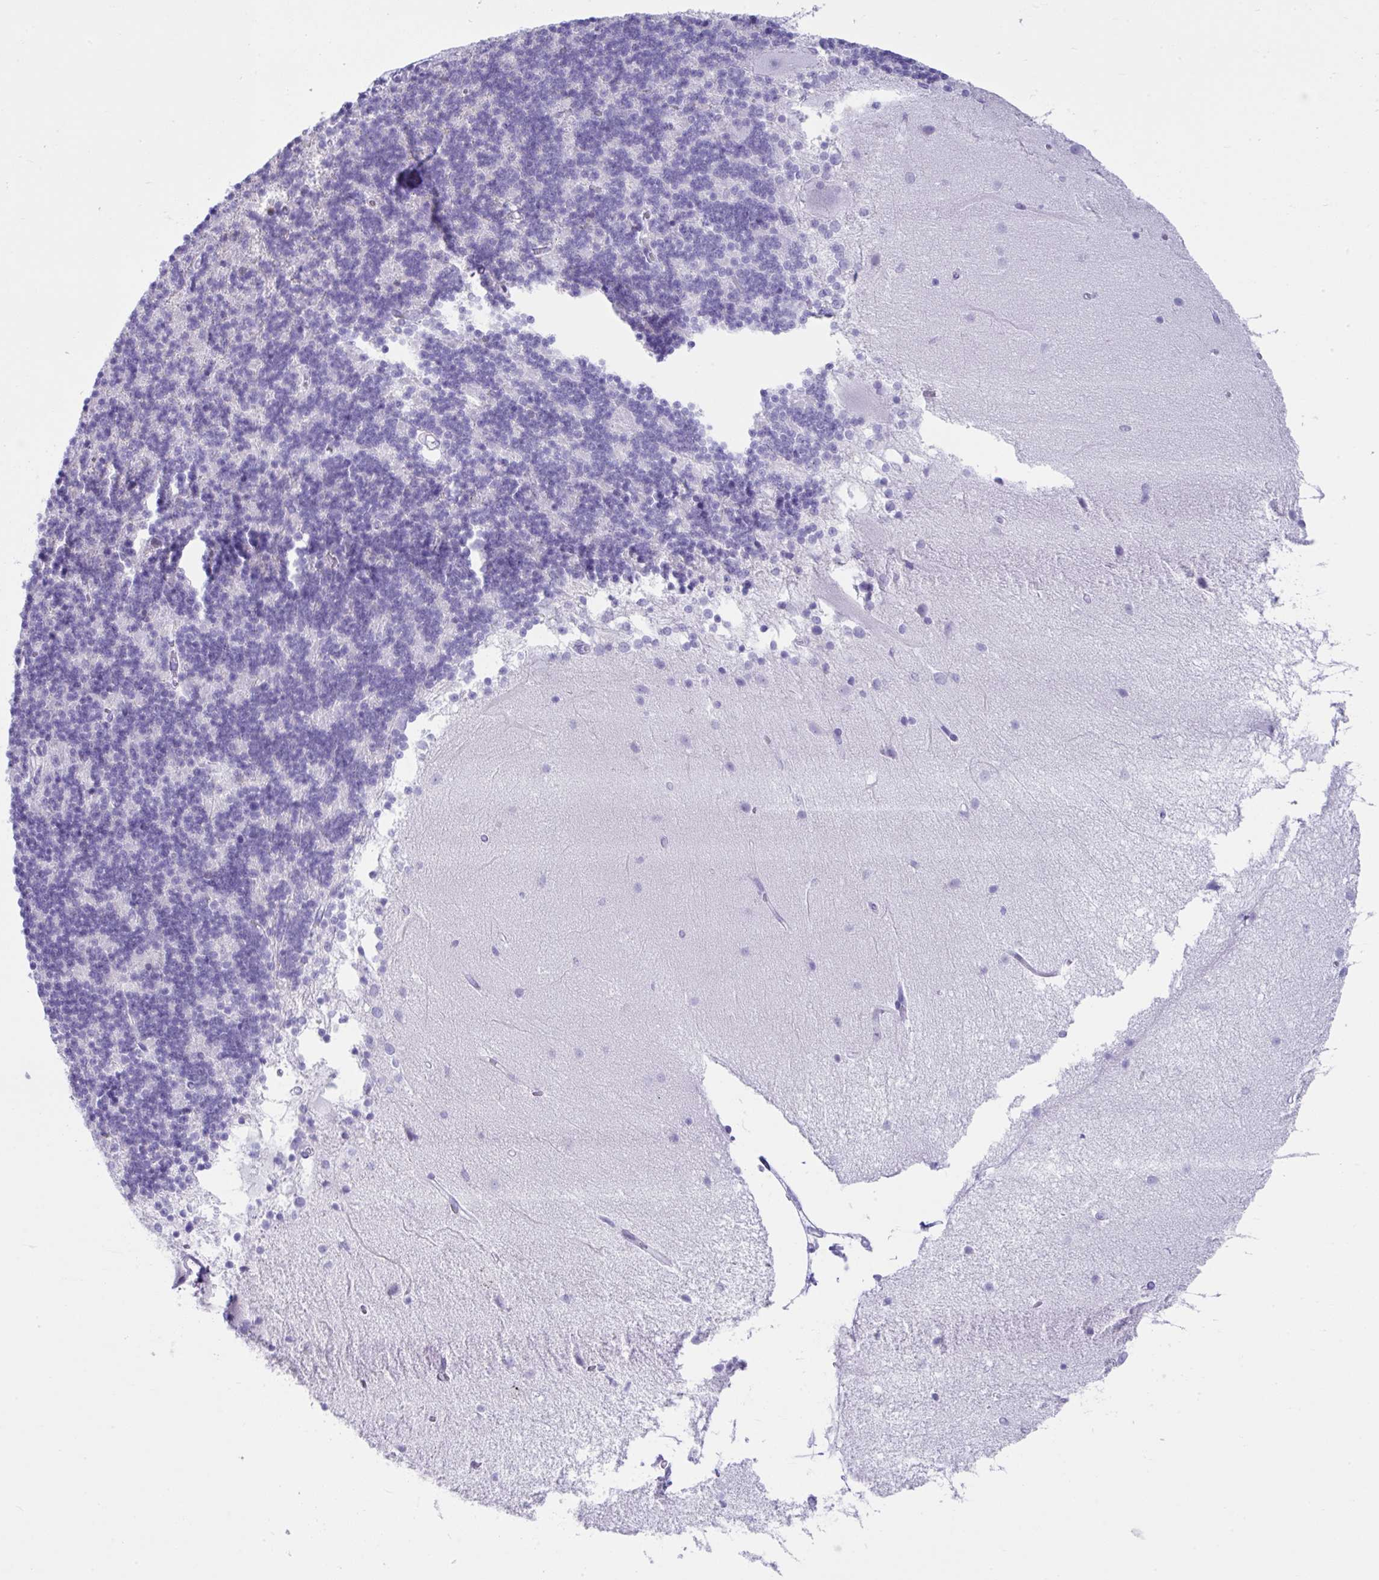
{"staining": {"intensity": "negative", "quantity": "none", "location": "none"}, "tissue": "cerebellum", "cell_type": "Cells in granular layer", "image_type": "normal", "snomed": [{"axis": "morphology", "description": "Normal tissue, NOS"}, {"axis": "topography", "description": "Cerebellum"}], "caption": "The photomicrograph demonstrates no significant expression in cells in granular layer of cerebellum. (DAB immunohistochemistry visualized using brightfield microscopy, high magnification).", "gene": "PSCA", "patient": {"sex": "female", "age": 54}}